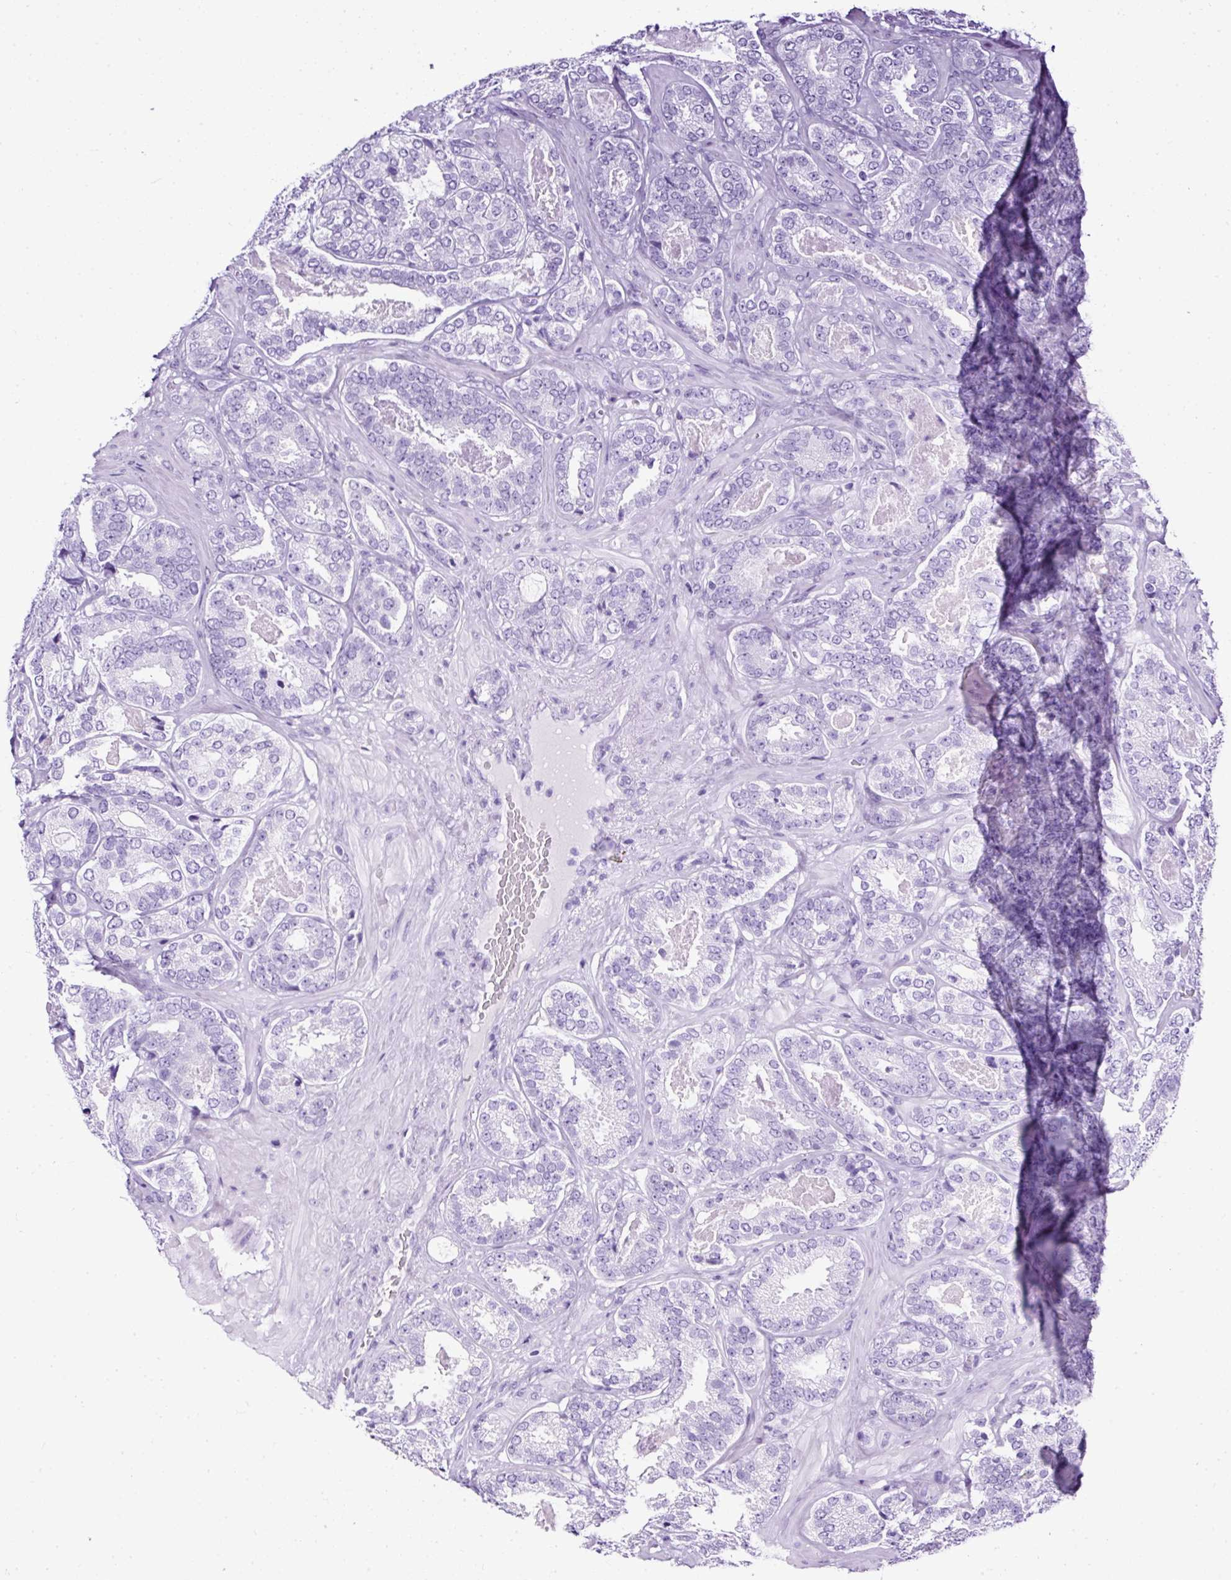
{"staining": {"intensity": "negative", "quantity": "none", "location": "none"}, "tissue": "prostate cancer", "cell_type": "Tumor cells", "image_type": "cancer", "snomed": [{"axis": "morphology", "description": "Adenocarcinoma, High grade"}, {"axis": "topography", "description": "Prostate"}], "caption": "IHC image of human prostate cancer stained for a protein (brown), which reveals no positivity in tumor cells.", "gene": "NTS", "patient": {"sex": "male", "age": 65}}